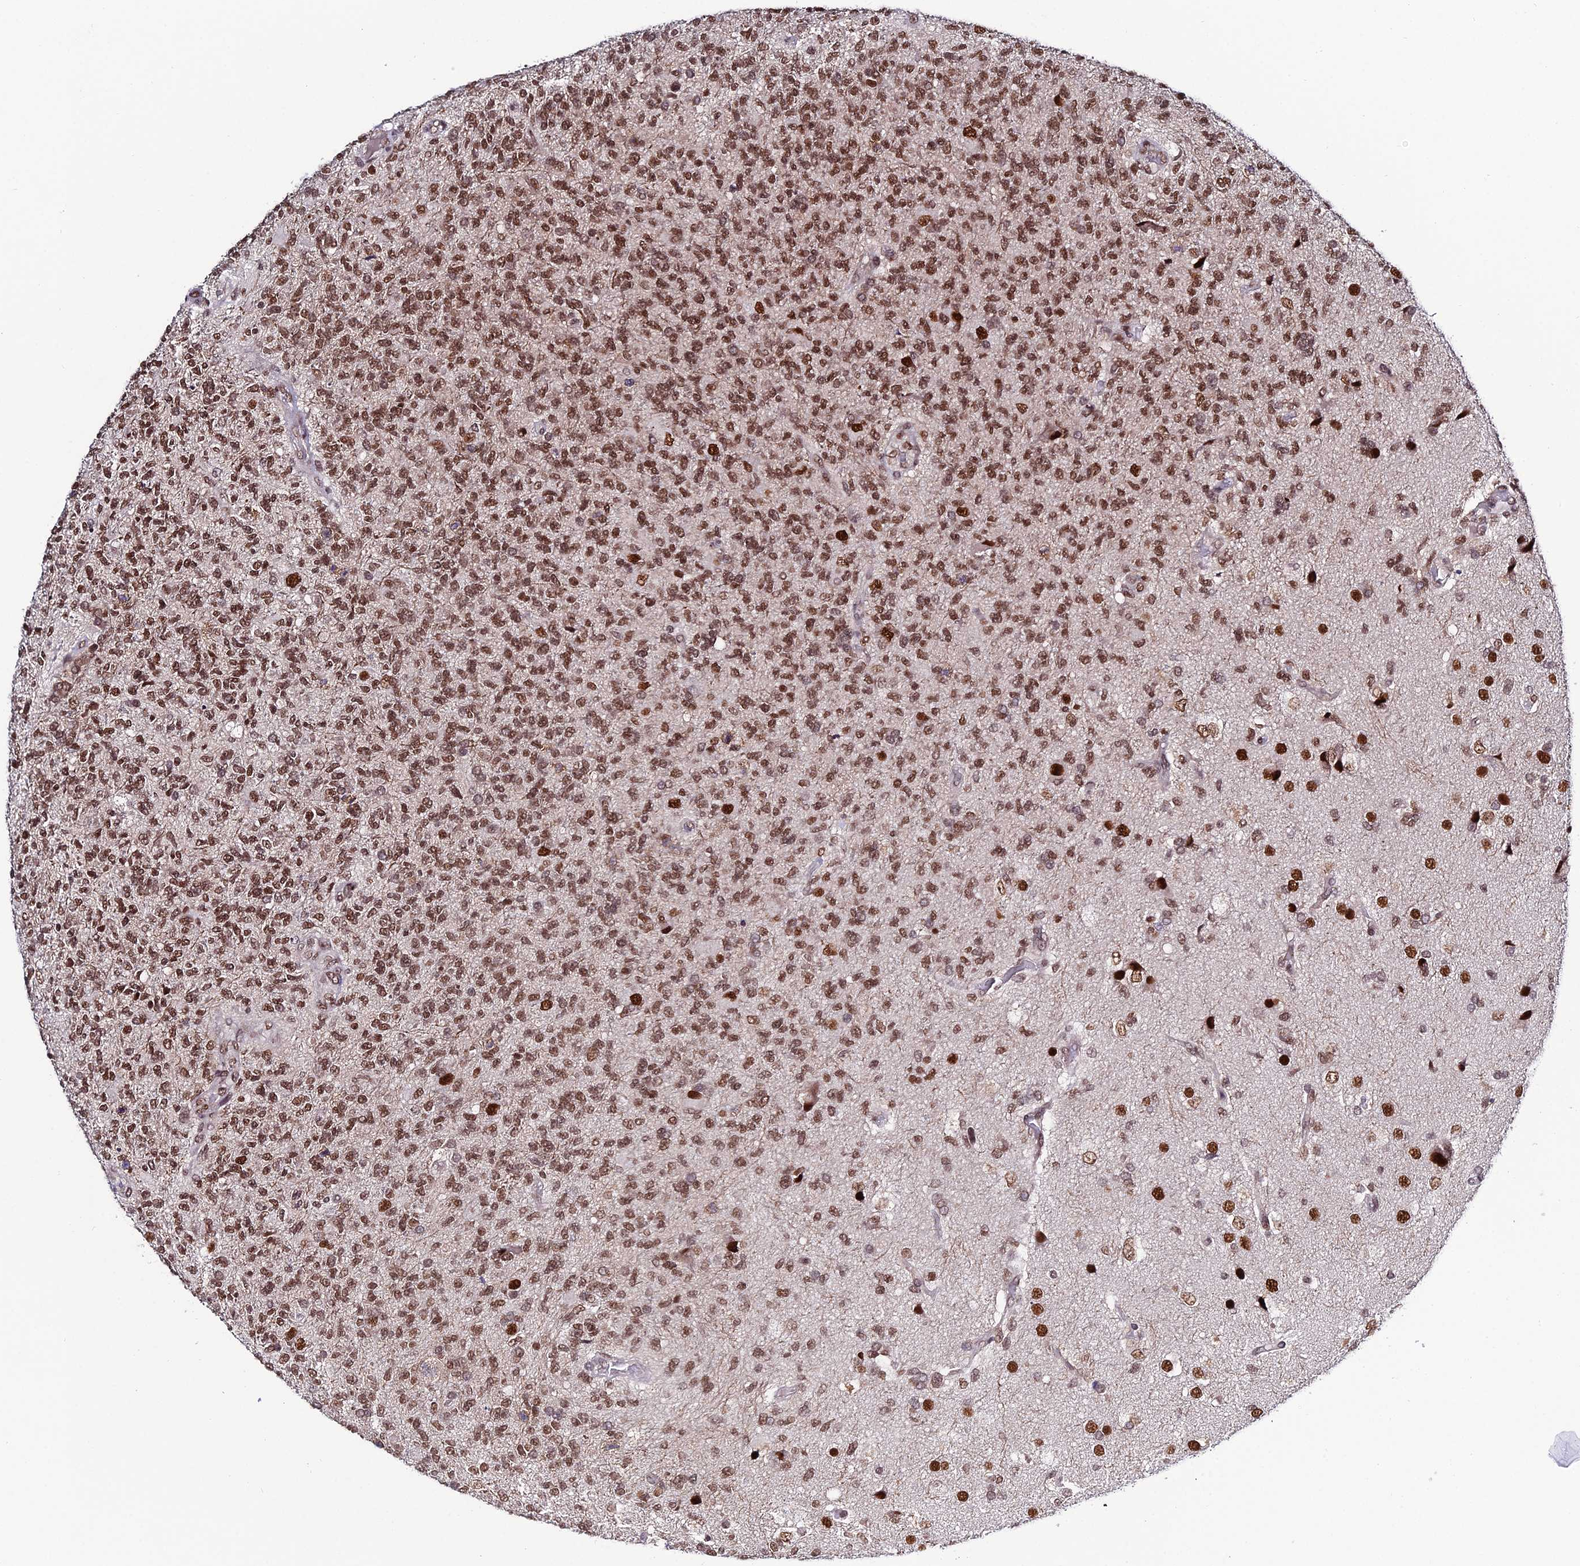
{"staining": {"intensity": "moderate", "quantity": ">75%", "location": "nuclear"}, "tissue": "glioma", "cell_type": "Tumor cells", "image_type": "cancer", "snomed": [{"axis": "morphology", "description": "Glioma, malignant, High grade"}, {"axis": "topography", "description": "Brain"}], "caption": "This image exhibits glioma stained with immunohistochemistry (IHC) to label a protein in brown. The nuclear of tumor cells show moderate positivity for the protein. Nuclei are counter-stained blue.", "gene": "SYT15", "patient": {"sex": "male", "age": 56}}